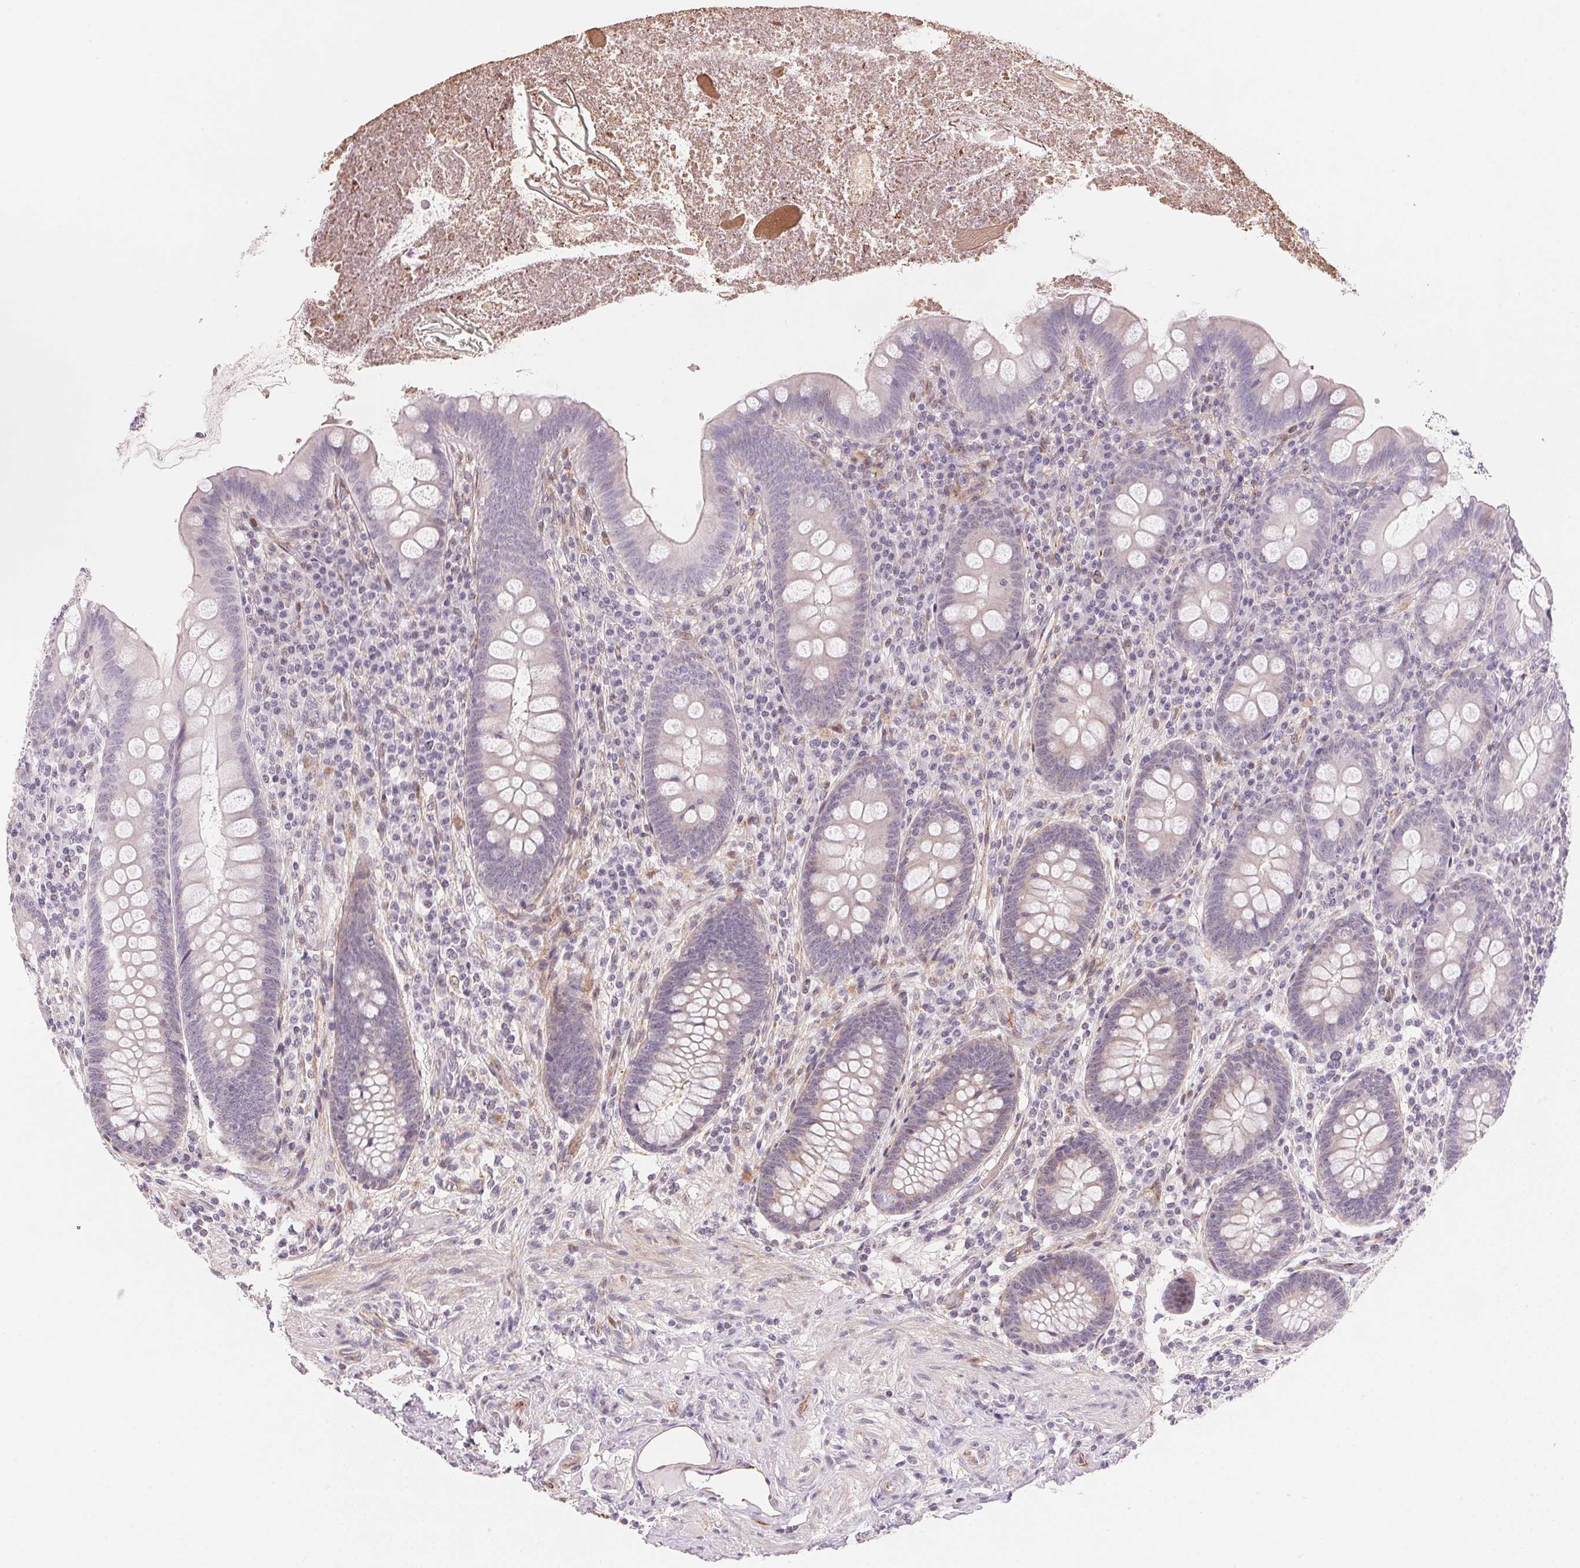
{"staining": {"intensity": "negative", "quantity": "none", "location": "none"}, "tissue": "appendix", "cell_type": "Glandular cells", "image_type": "normal", "snomed": [{"axis": "morphology", "description": "Normal tissue, NOS"}, {"axis": "topography", "description": "Appendix"}], "caption": "High power microscopy micrograph of an immunohistochemistry (IHC) histopathology image of normal appendix, revealing no significant positivity in glandular cells. The staining was performed using DAB (3,3'-diaminobenzidine) to visualize the protein expression in brown, while the nuclei were stained in blue with hematoxylin (Magnification: 20x).", "gene": "GYG2", "patient": {"sex": "male", "age": 71}}